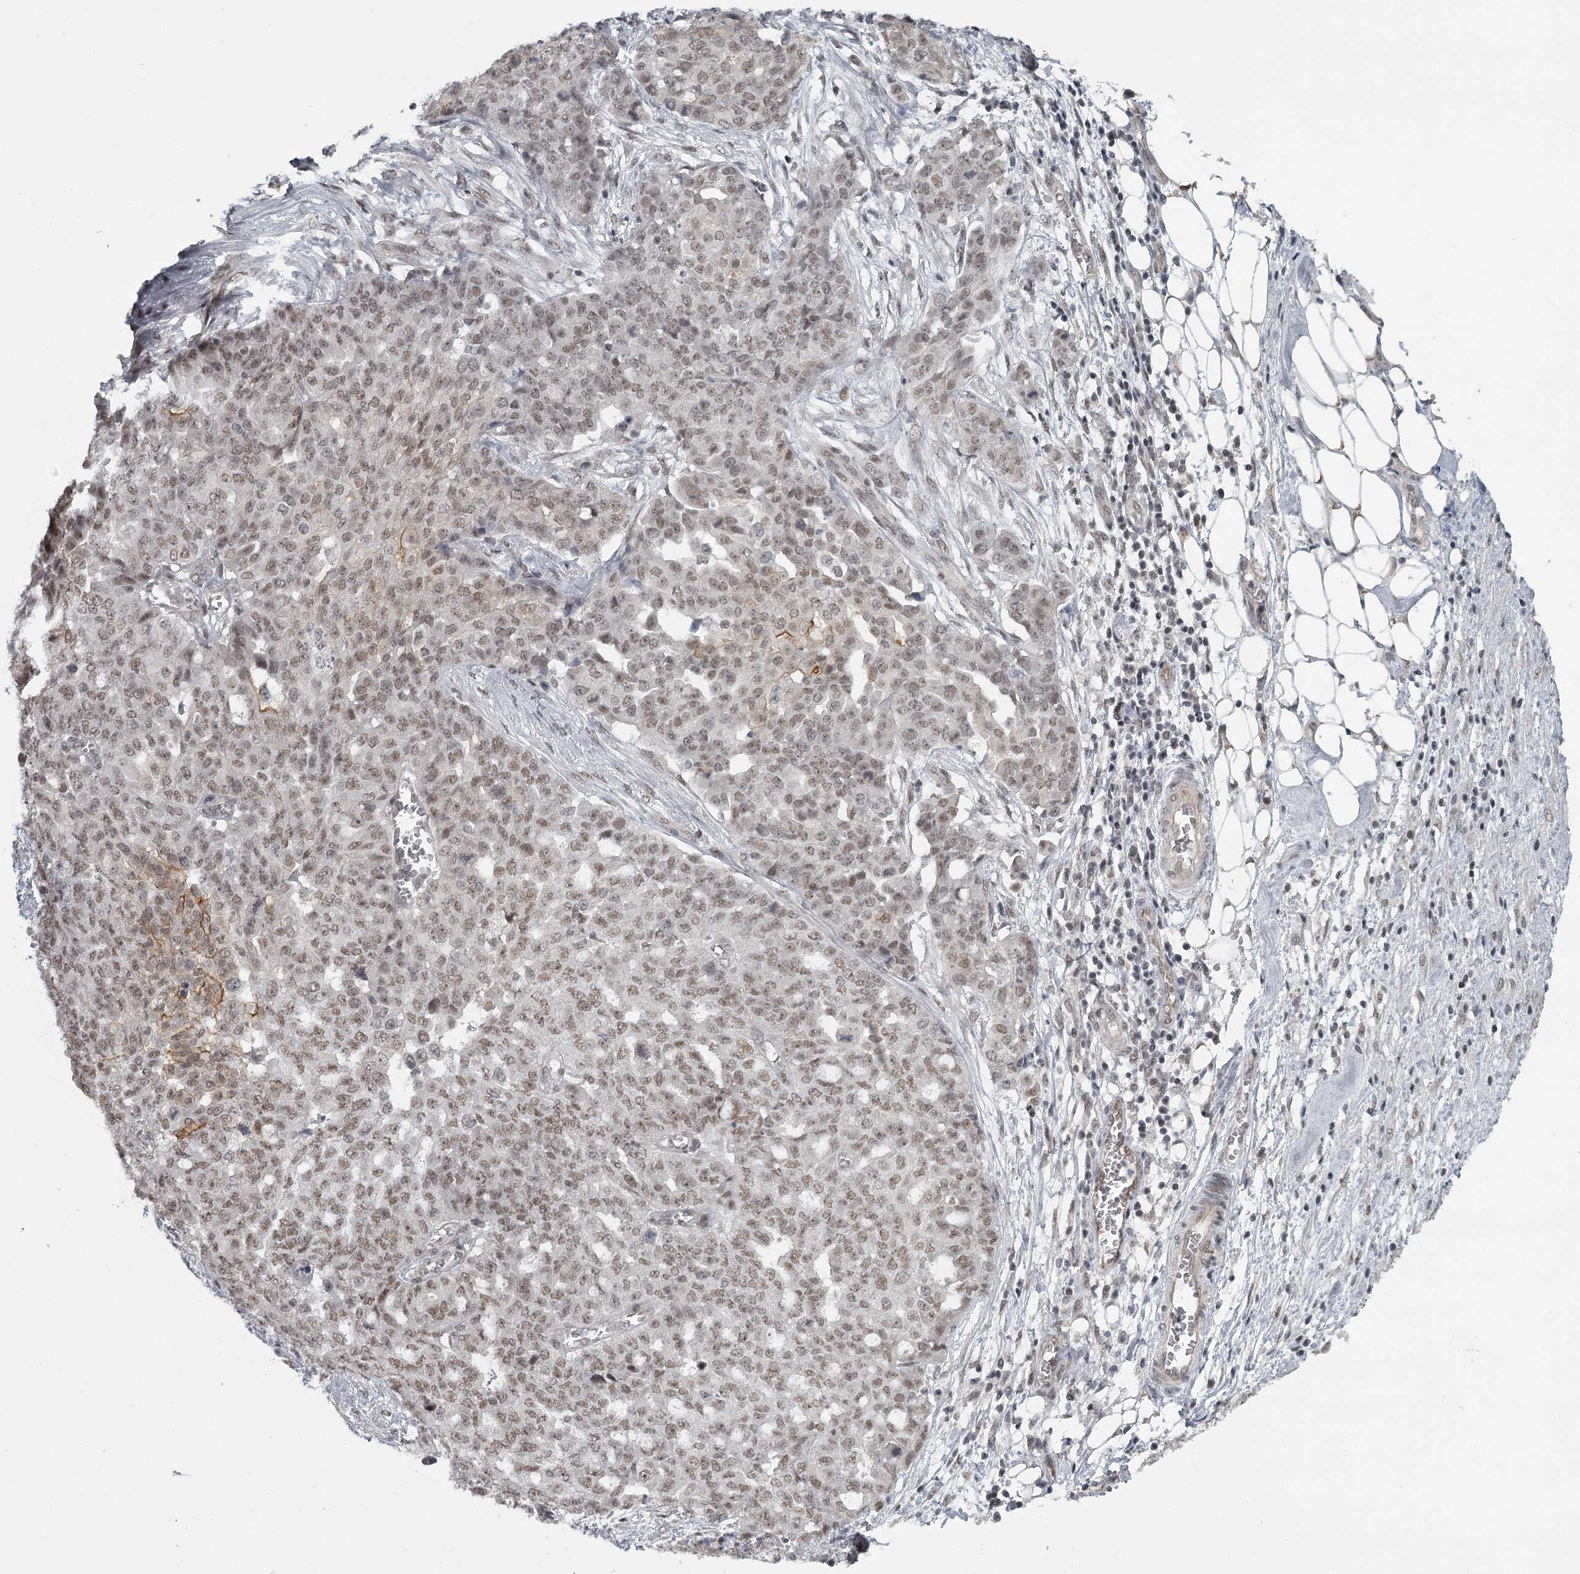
{"staining": {"intensity": "moderate", "quantity": ">75%", "location": "nuclear"}, "tissue": "ovarian cancer", "cell_type": "Tumor cells", "image_type": "cancer", "snomed": [{"axis": "morphology", "description": "Cystadenocarcinoma, serous, NOS"}, {"axis": "topography", "description": "Soft tissue"}, {"axis": "topography", "description": "Ovary"}], "caption": "A brown stain labels moderate nuclear expression of a protein in human ovarian cancer tumor cells. The staining is performed using DAB brown chromogen to label protein expression. The nuclei are counter-stained blue using hematoxylin.", "gene": "FAM13C", "patient": {"sex": "female", "age": 57}}